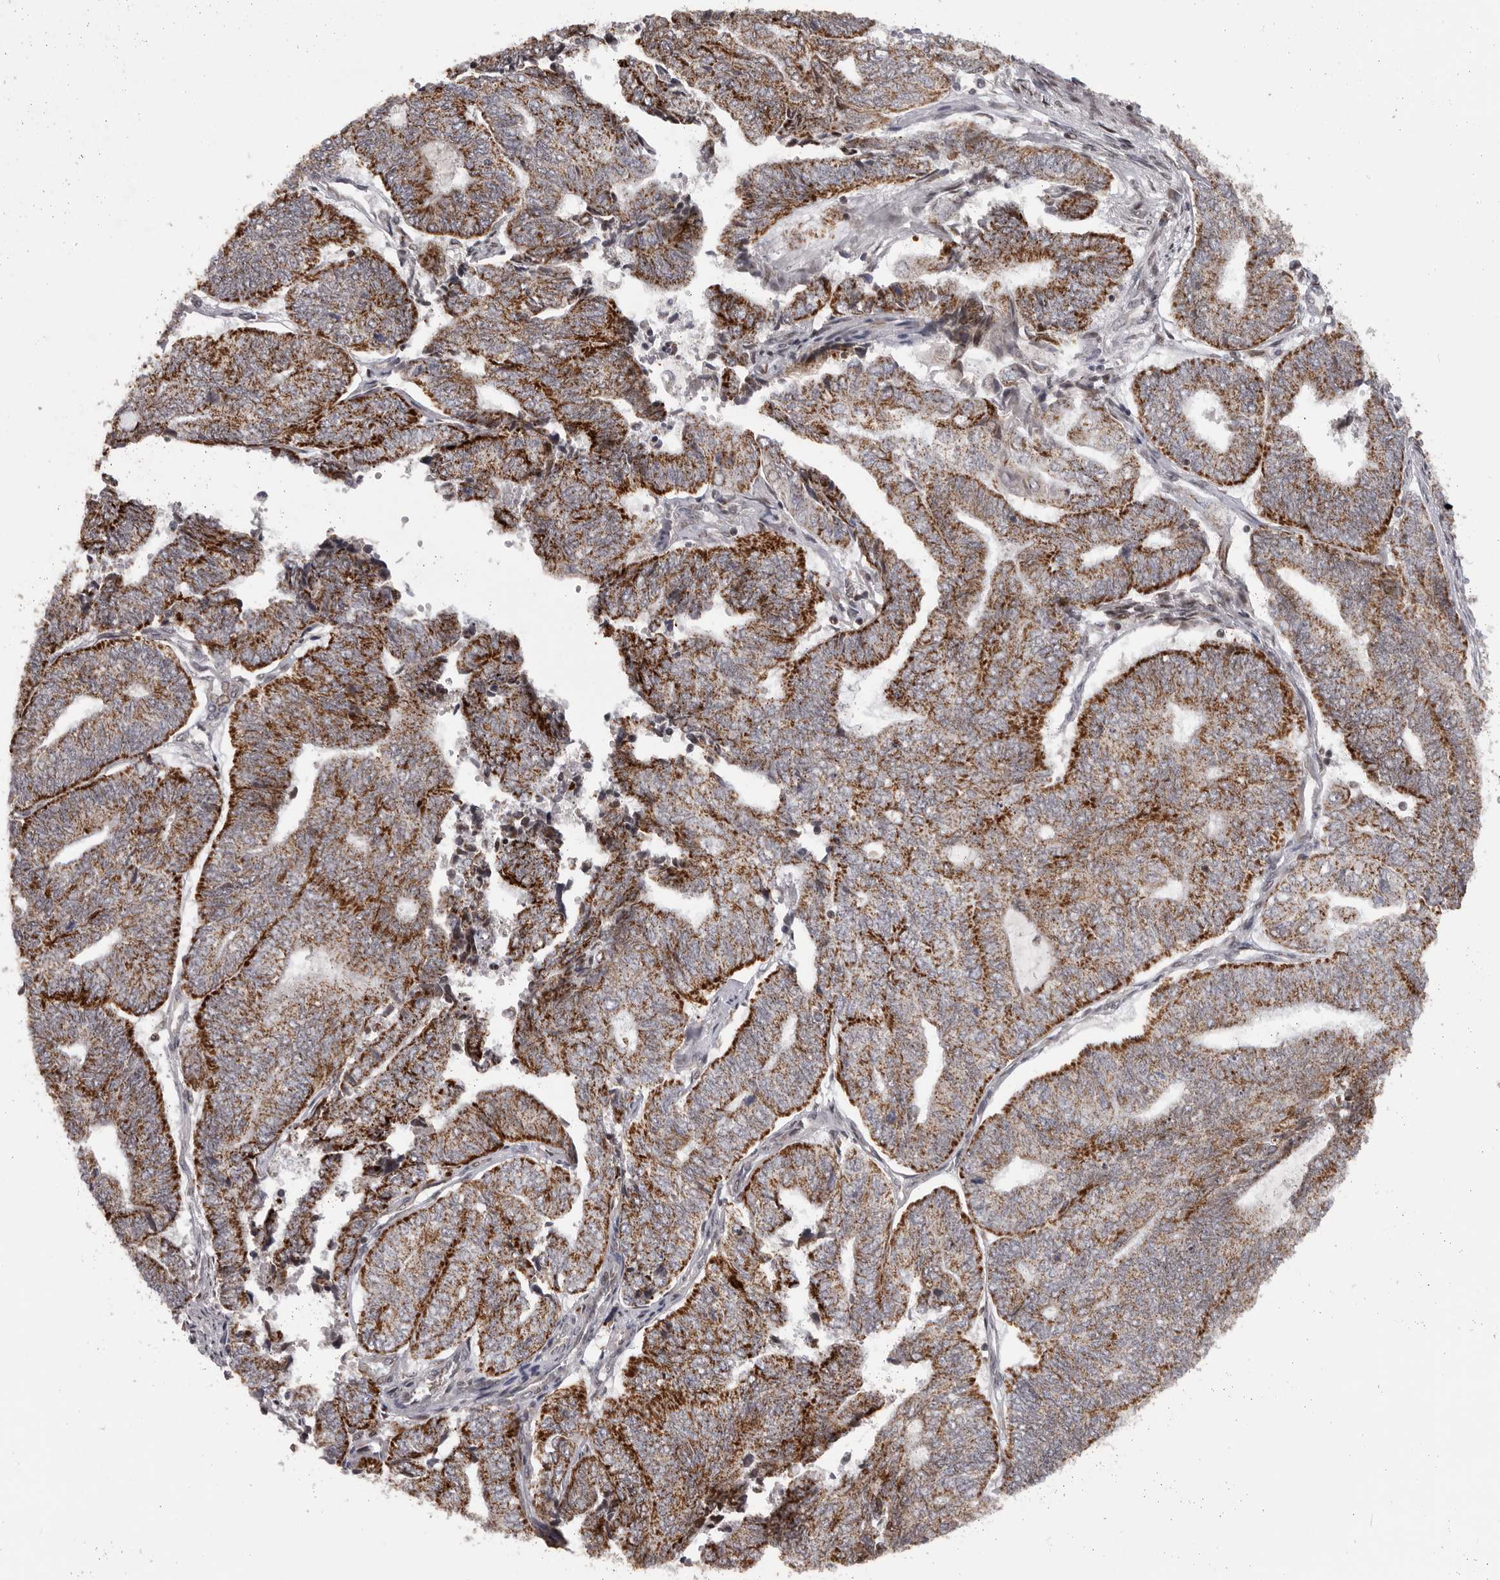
{"staining": {"intensity": "strong", "quantity": ">75%", "location": "cytoplasmic/membranous"}, "tissue": "endometrial cancer", "cell_type": "Tumor cells", "image_type": "cancer", "snomed": [{"axis": "morphology", "description": "Adenocarcinoma, NOS"}, {"axis": "topography", "description": "Uterus"}, {"axis": "topography", "description": "Endometrium"}], "caption": "Tumor cells exhibit strong cytoplasmic/membranous positivity in about >75% of cells in endometrial cancer (adenocarcinoma). The staining was performed using DAB (3,3'-diaminobenzidine), with brown indicating positive protein expression. Nuclei are stained blue with hematoxylin.", "gene": "C17orf99", "patient": {"sex": "female", "age": 70}}